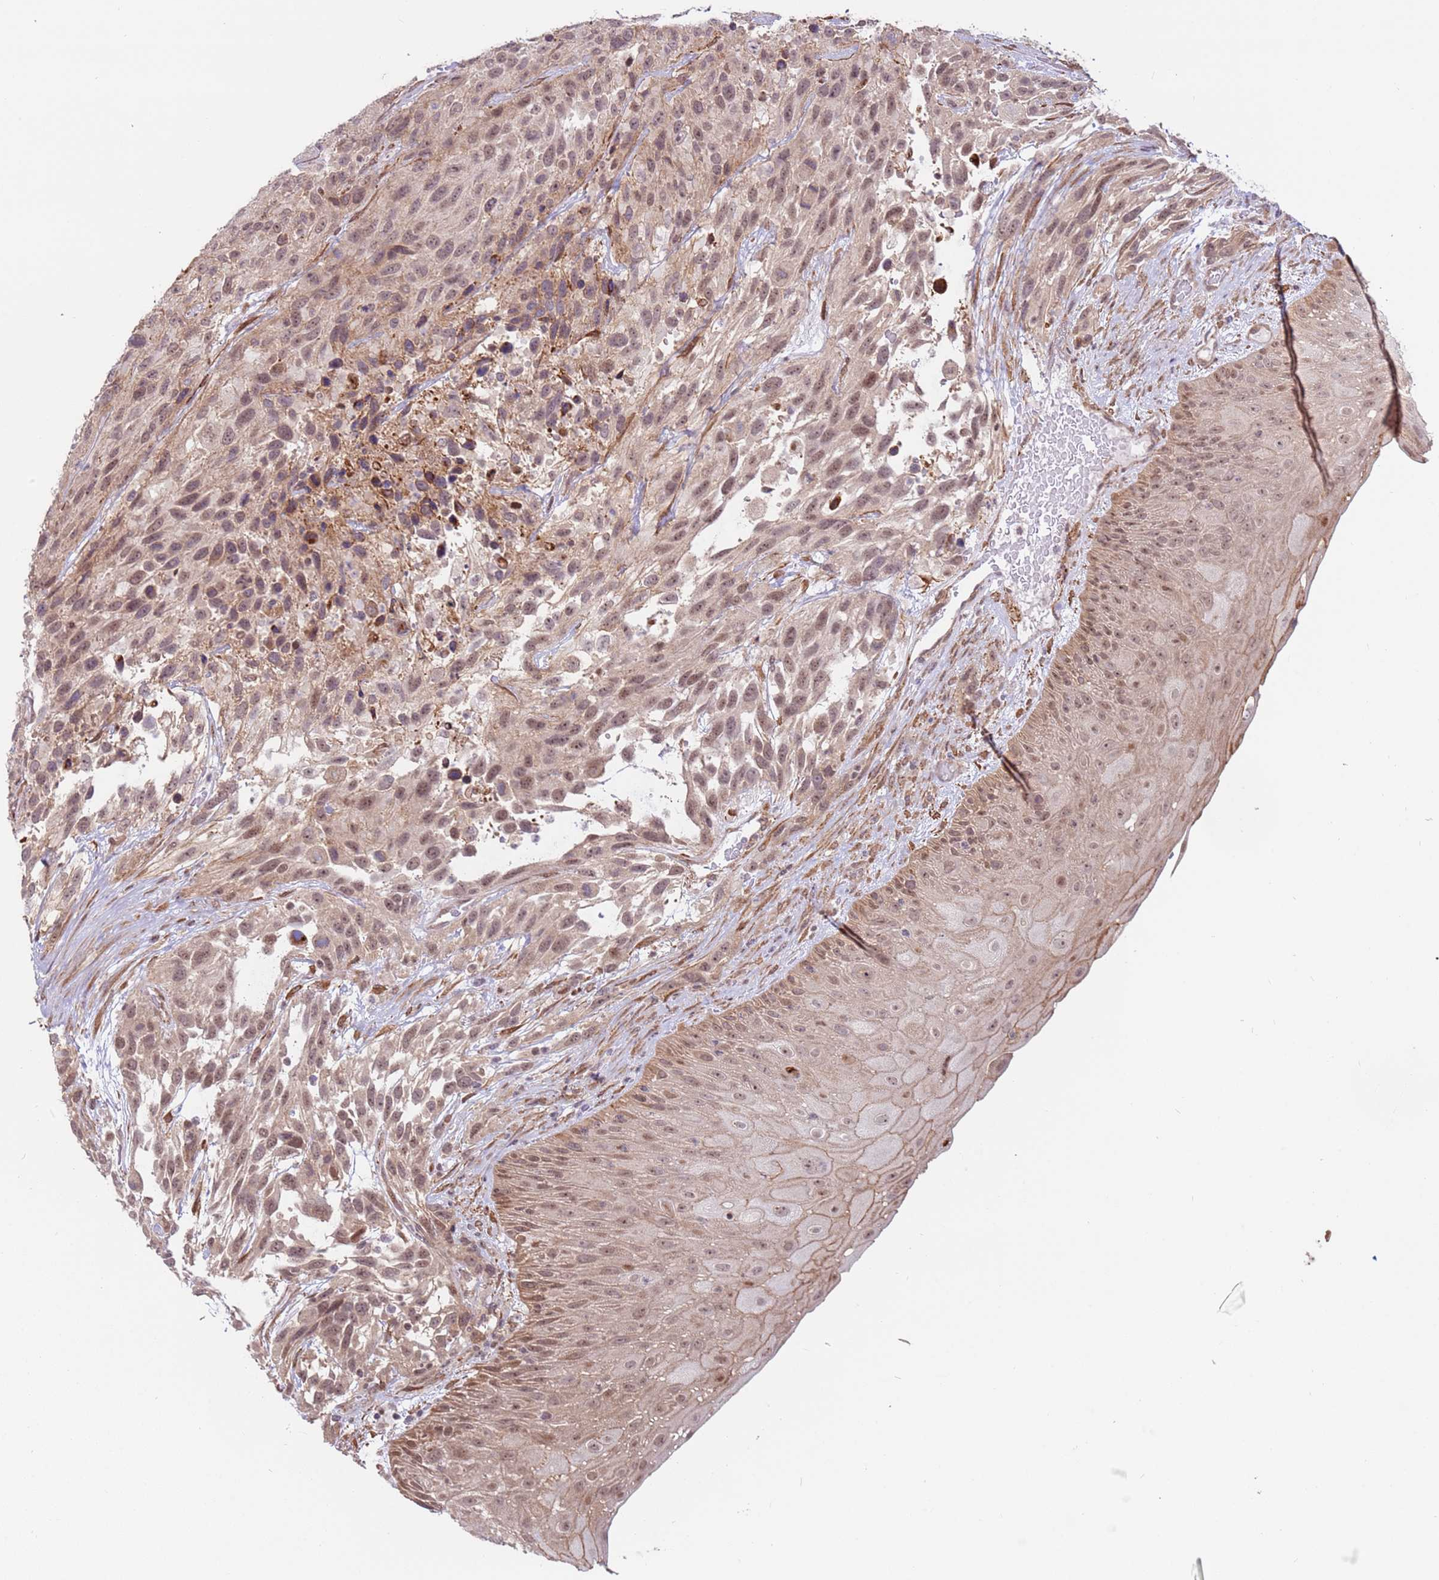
{"staining": {"intensity": "weak", "quantity": ">75%", "location": "cytoplasmic/membranous,nuclear"}, "tissue": "urothelial cancer", "cell_type": "Tumor cells", "image_type": "cancer", "snomed": [{"axis": "morphology", "description": "Urothelial carcinoma, High grade"}, {"axis": "topography", "description": "Urinary bladder"}], "caption": "Immunohistochemistry (IHC) (DAB) staining of human urothelial carcinoma (high-grade) demonstrates weak cytoplasmic/membranous and nuclear protein expression in approximately >75% of tumor cells.", "gene": "DCAF4", "patient": {"sex": "female", "age": 70}}